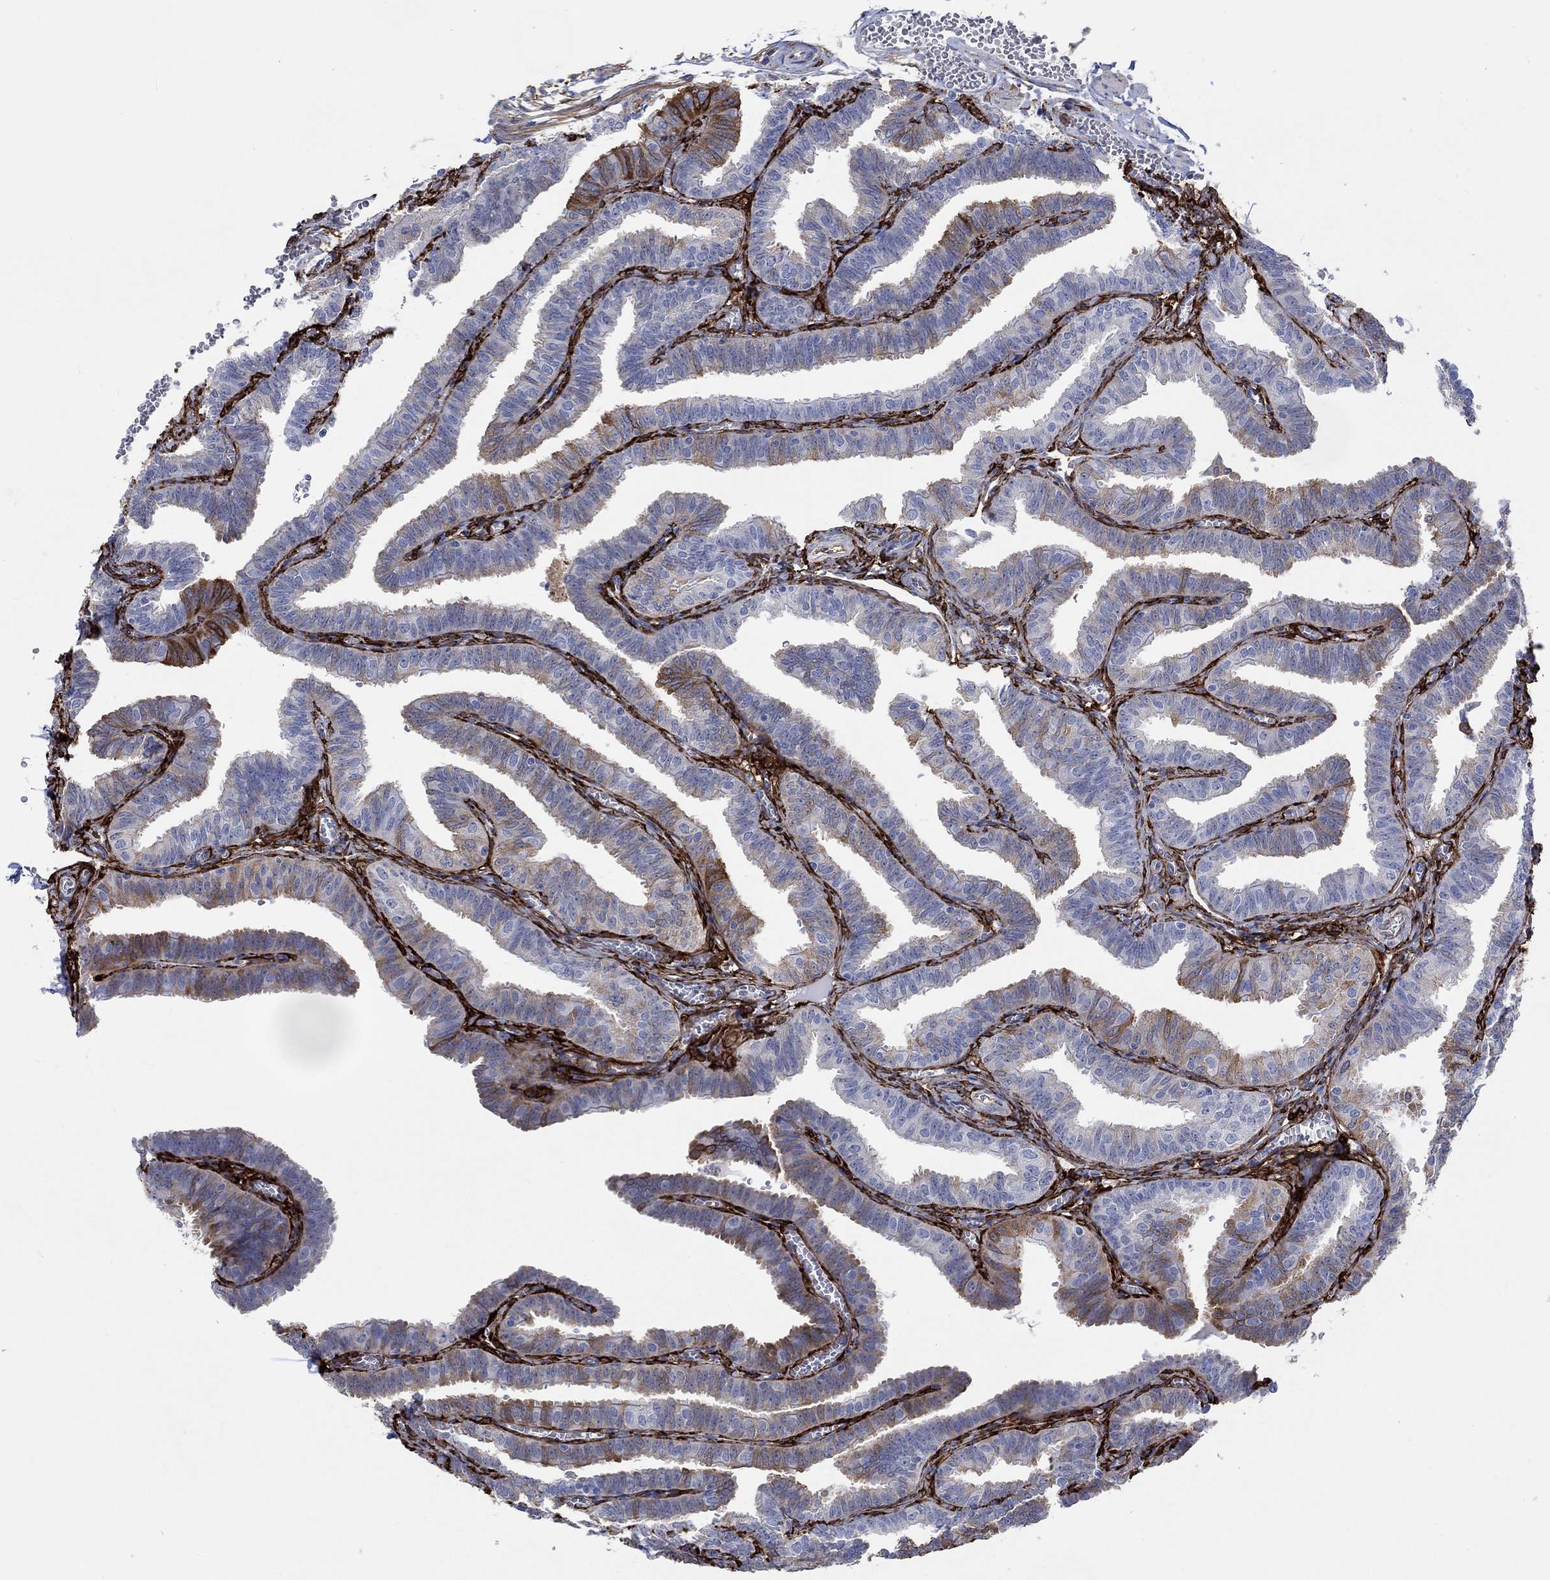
{"staining": {"intensity": "moderate", "quantity": "<25%", "location": "cytoplasmic/membranous"}, "tissue": "fallopian tube", "cell_type": "Glandular cells", "image_type": "normal", "snomed": [{"axis": "morphology", "description": "Normal tissue, NOS"}, {"axis": "topography", "description": "Fallopian tube"}], "caption": "Immunohistochemistry photomicrograph of benign fallopian tube stained for a protein (brown), which shows low levels of moderate cytoplasmic/membranous expression in approximately <25% of glandular cells.", "gene": "TGM2", "patient": {"sex": "female", "age": 25}}